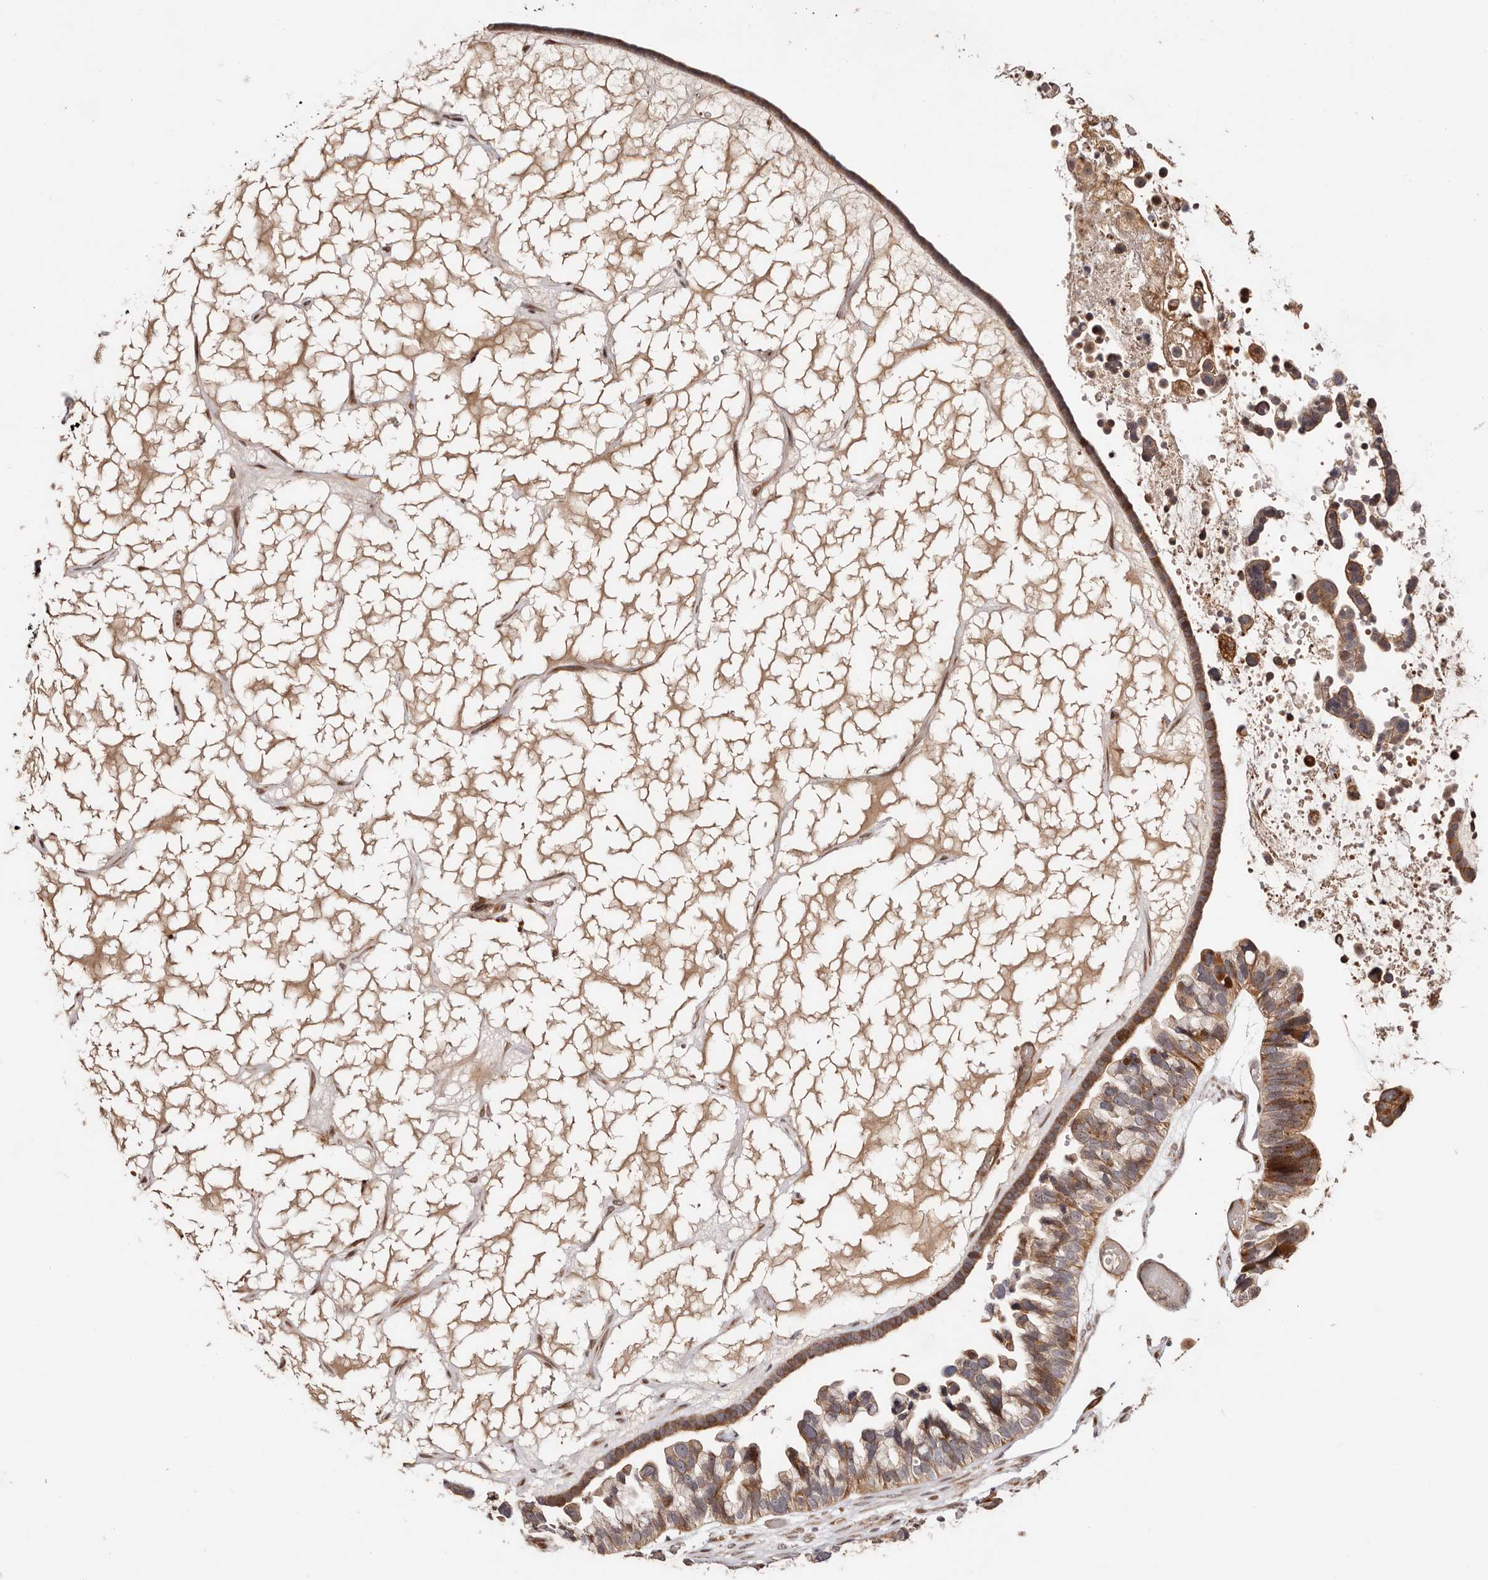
{"staining": {"intensity": "moderate", "quantity": ">75%", "location": "cytoplasmic/membranous"}, "tissue": "ovarian cancer", "cell_type": "Tumor cells", "image_type": "cancer", "snomed": [{"axis": "morphology", "description": "Cystadenocarcinoma, serous, NOS"}, {"axis": "topography", "description": "Ovary"}], "caption": "IHC (DAB) staining of human ovarian cancer (serous cystadenocarcinoma) shows moderate cytoplasmic/membranous protein positivity in approximately >75% of tumor cells.", "gene": "PTPN22", "patient": {"sex": "female", "age": 56}}